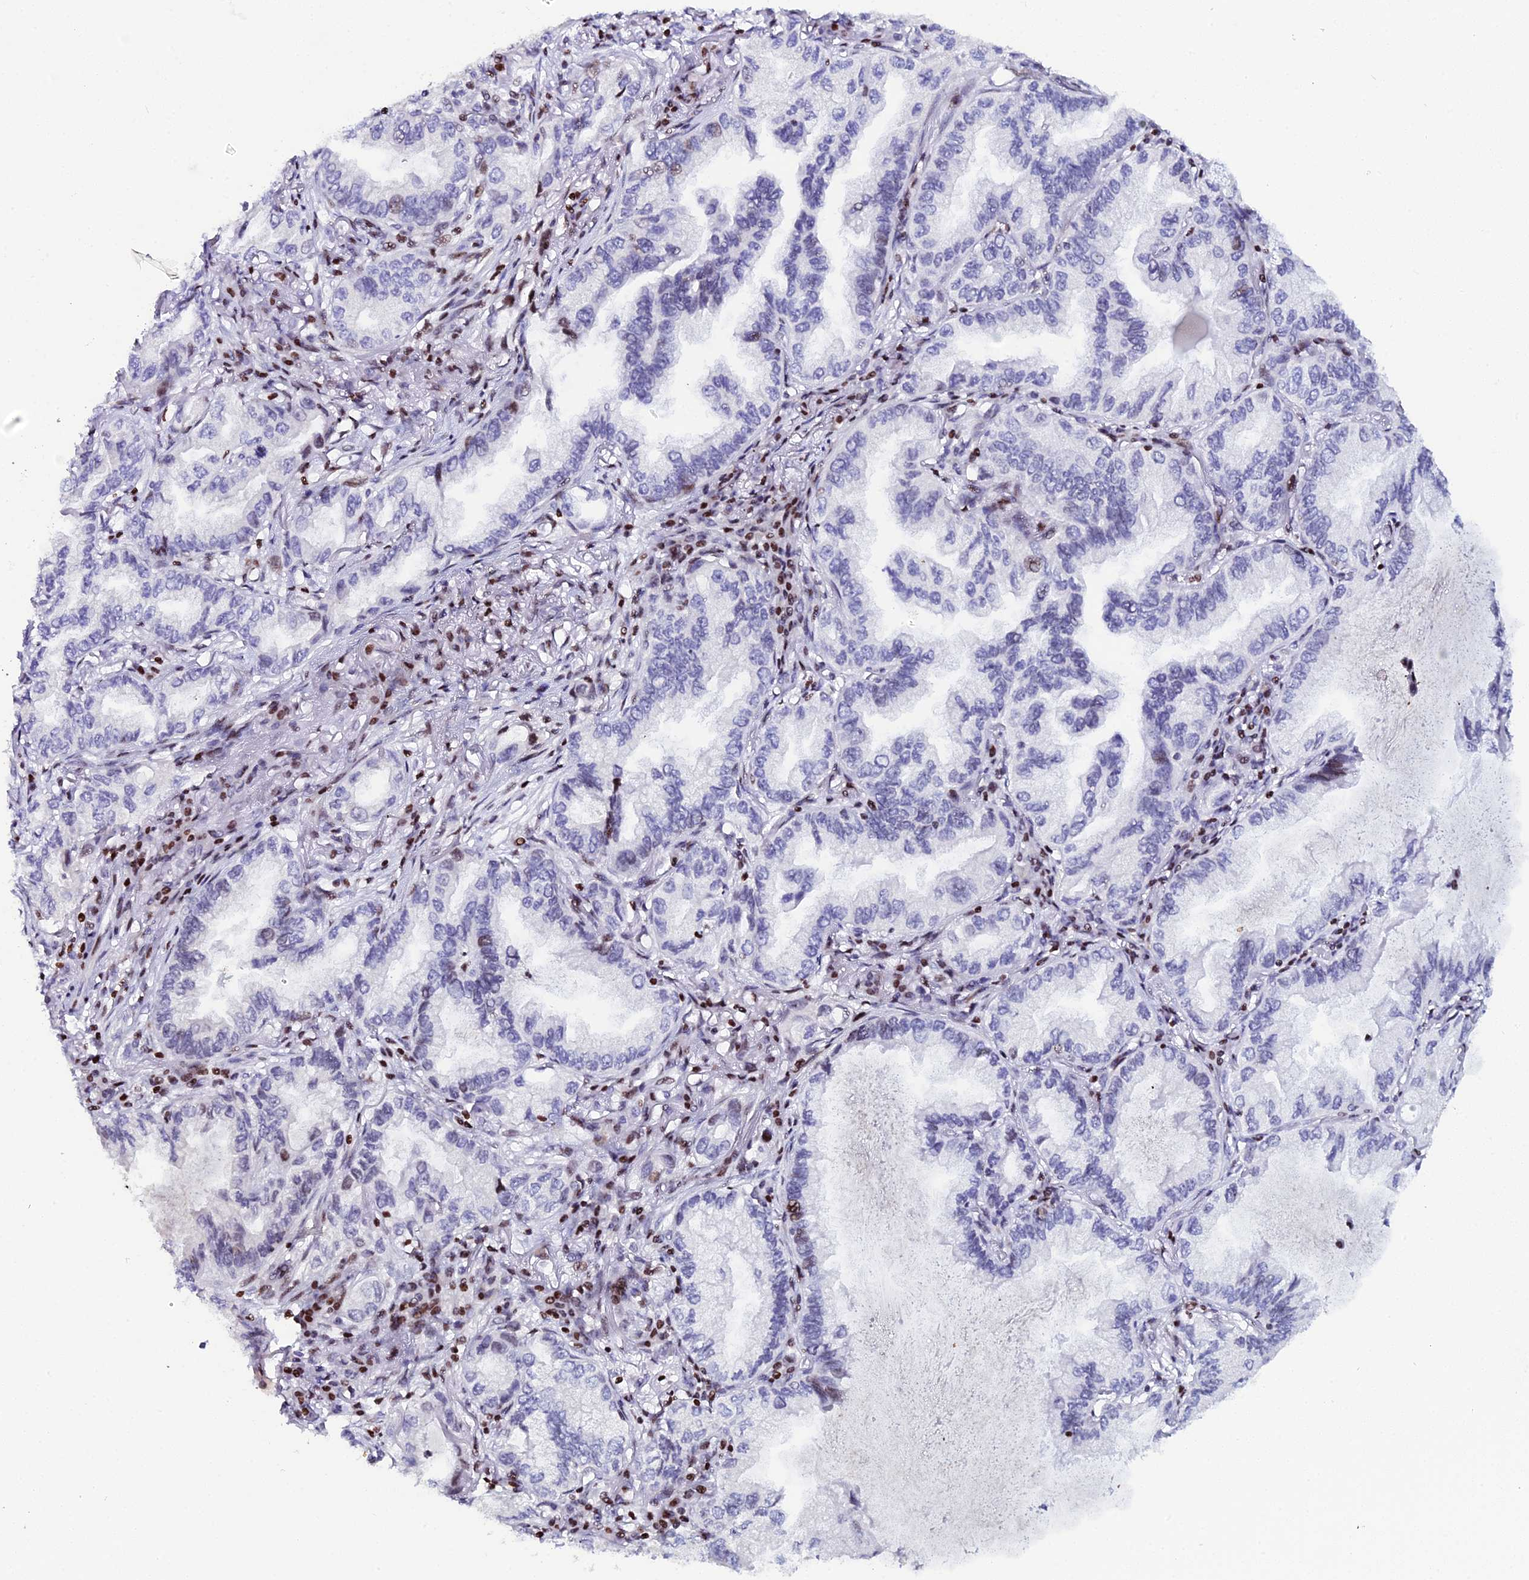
{"staining": {"intensity": "moderate", "quantity": "<25%", "location": "nuclear"}, "tissue": "lung cancer", "cell_type": "Tumor cells", "image_type": "cancer", "snomed": [{"axis": "morphology", "description": "Adenocarcinoma, NOS"}, {"axis": "topography", "description": "Lung"}], "caption": "Approximately <25% of tumor cells in human lung cancer (adenocarcinoma) show moderate nuclear protein staining as visualized by brown immunohistochemical staining.", "gene": "MYNN", "patient": {"sex": "female", "age": 69}}